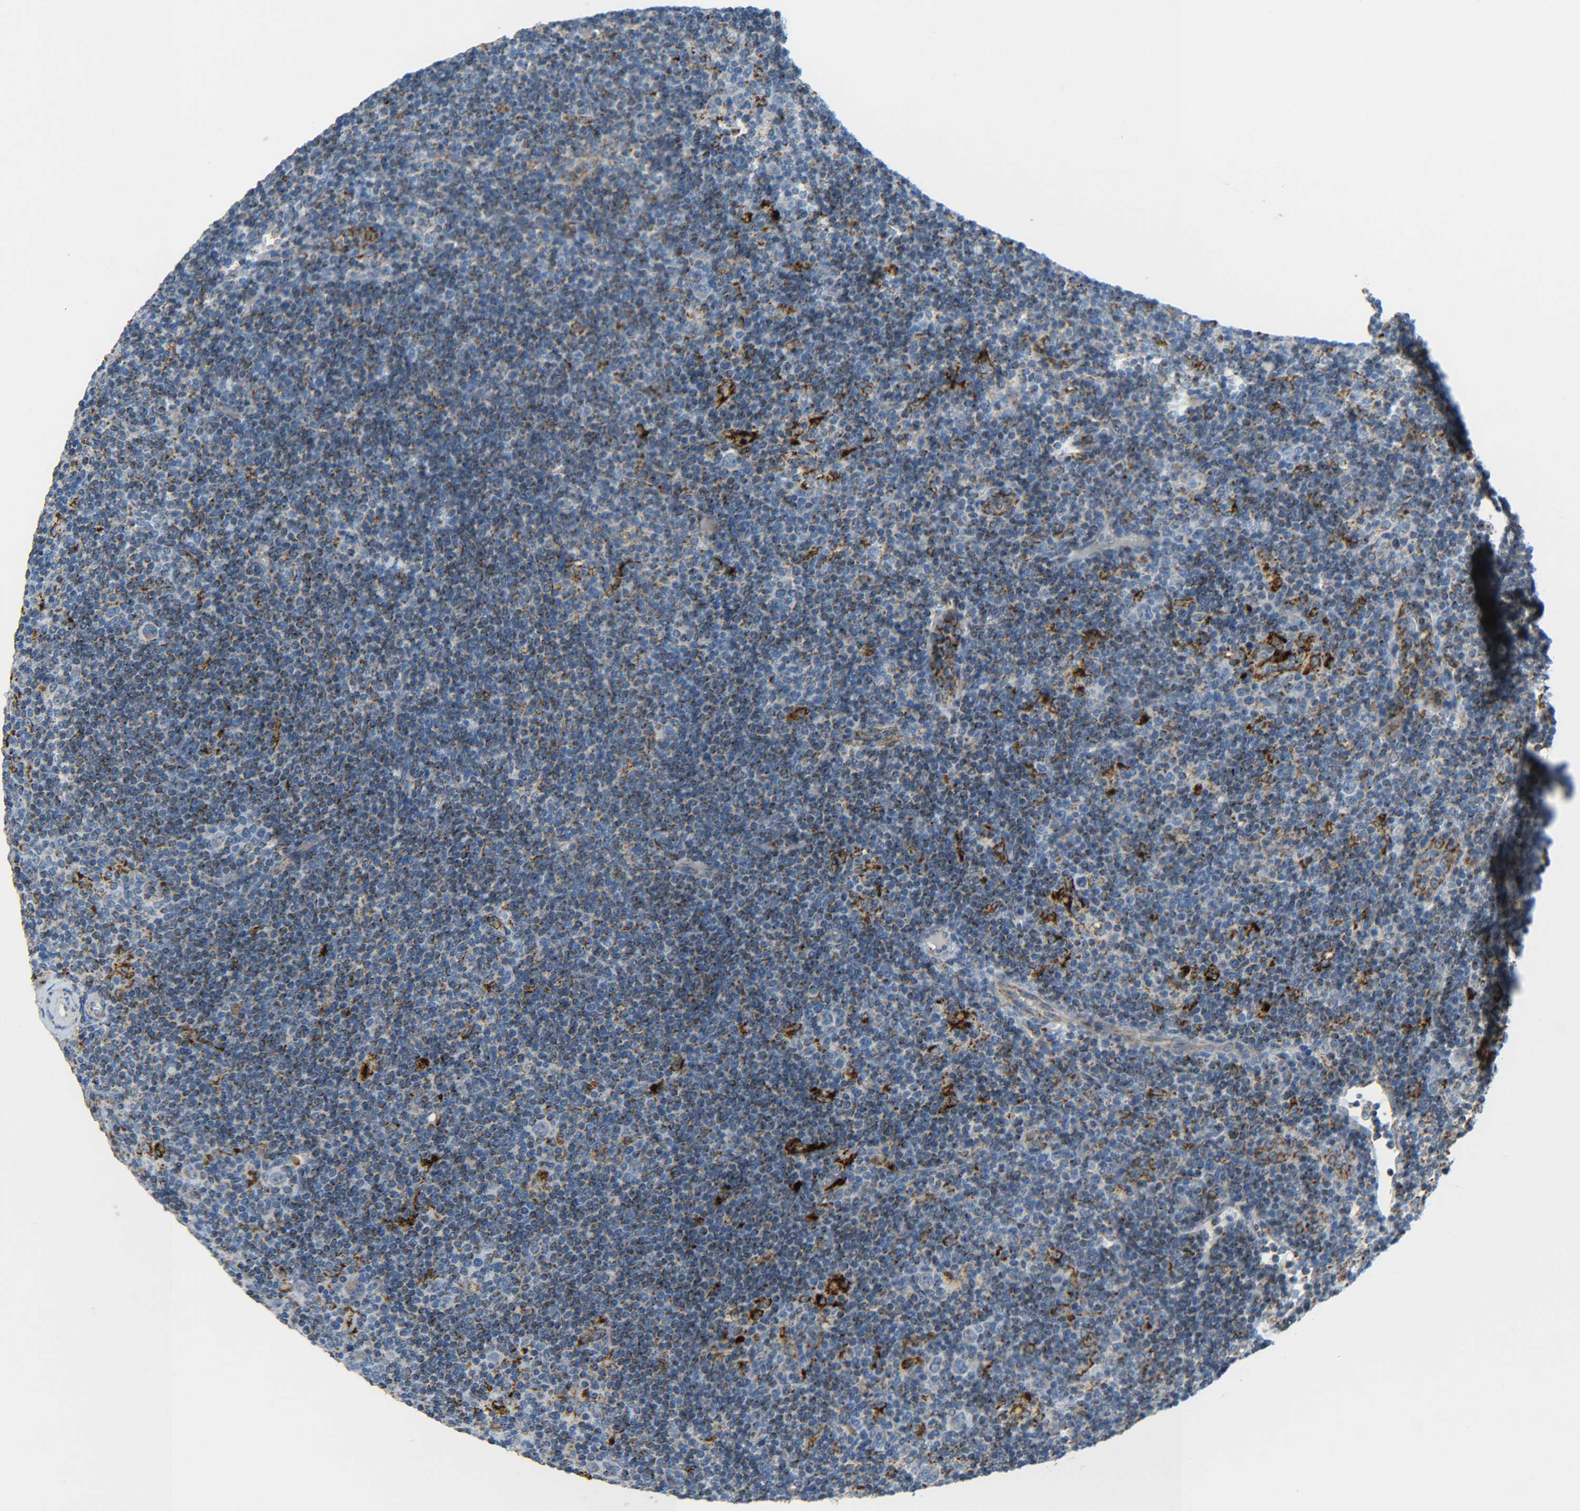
{"staining": {"intensity": "negative", "quantity": "none", "location": "none"}, "tissue": "lymphoma", "cell_type": "Tumor cells", "image_type": "cancer", "snomed": [{"axis": "morphology", "description": "Hodgkin's disease, NOS"}, {"axis": "topography", "description": "Lymph node"}], "caption": "Lymphoma was stained to show a protein in brown. There is no significant staining in tumor cells.", "gene": "CYB5R1", "patient": {"sex": "female", "age": 57}}